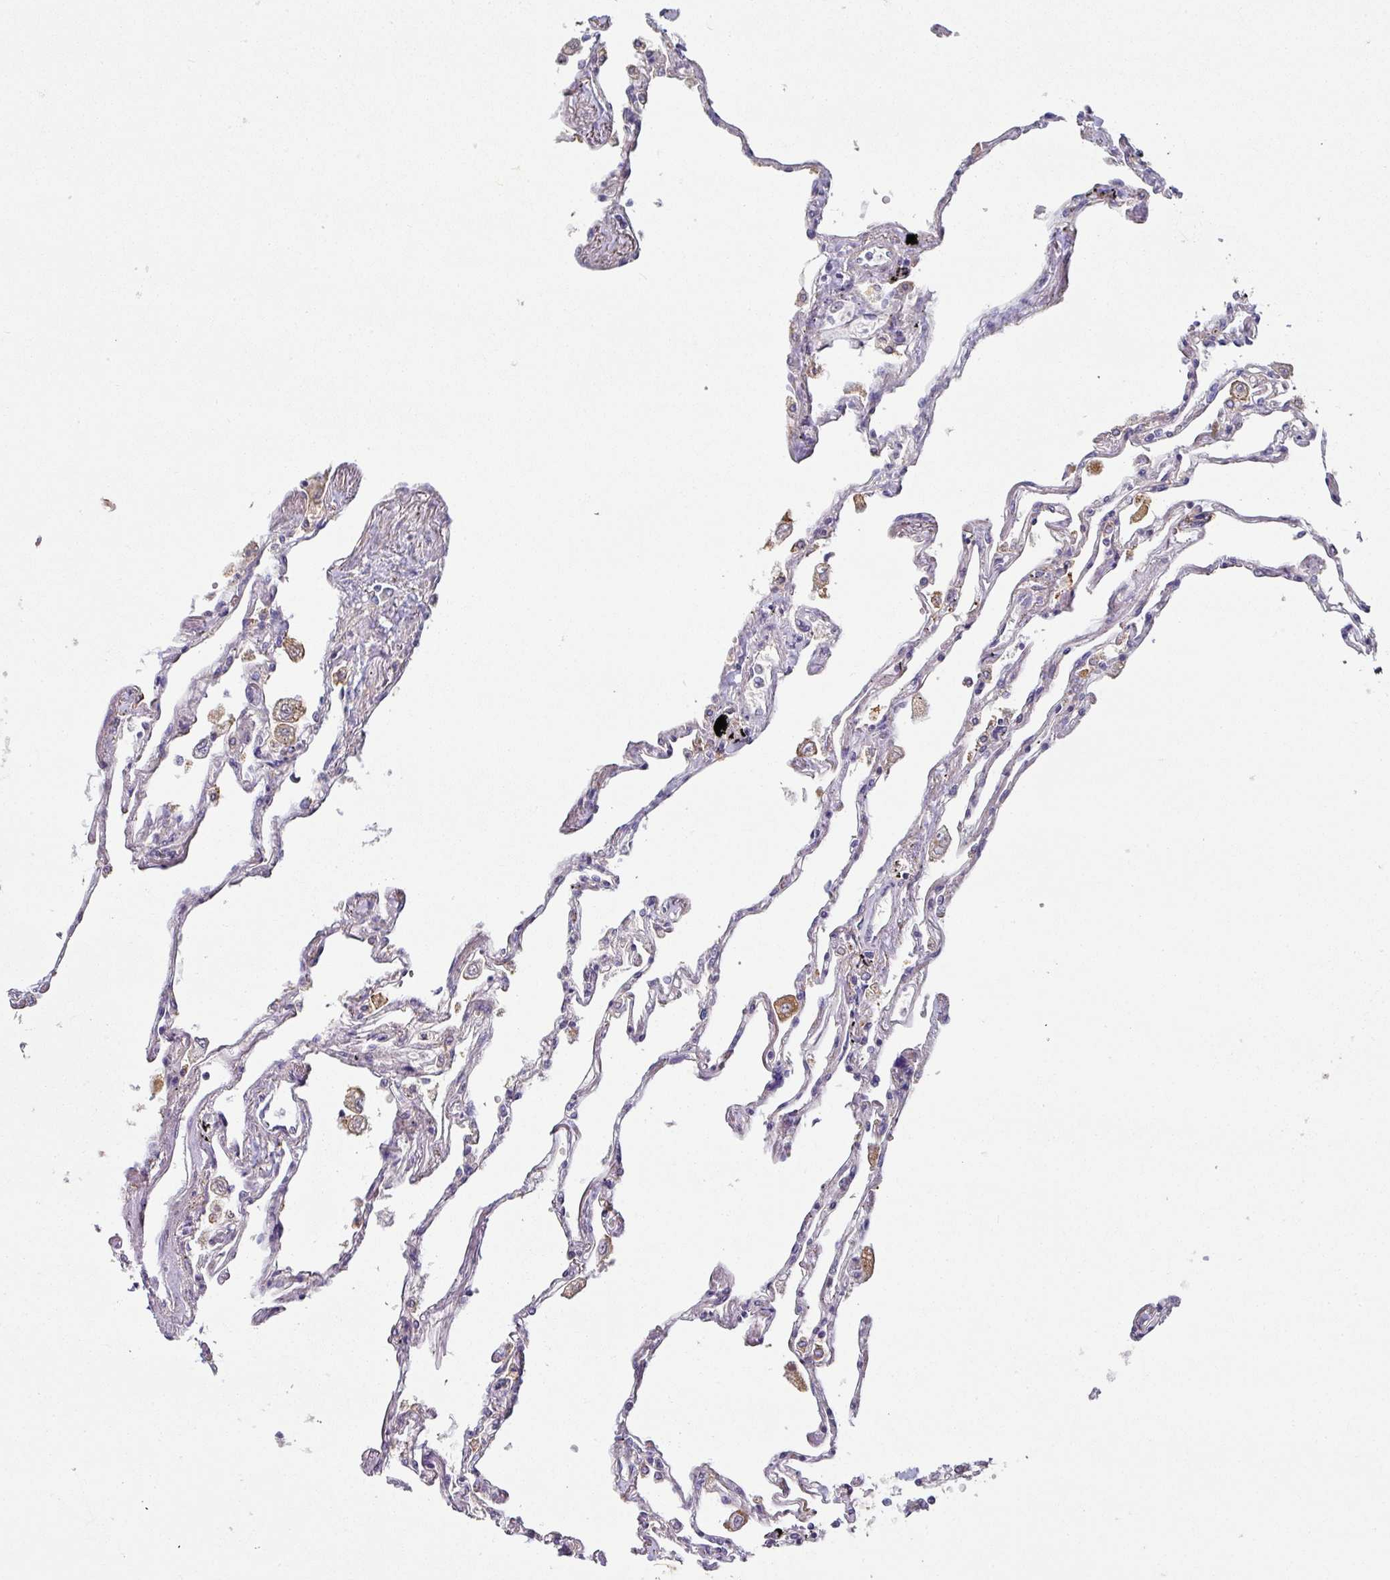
{"staining": {"intensity": "strong", "quantity": "25%-75%", "location": "cytoplasmic/membranous"}, "tissue": "lung", "cell_type": "Alveolar cells", "image_type": "normal", "snomed": [{"axis": "morphology", "description": "Normal tissue, NOS"}, {"axis": "topography", "description": "Lung"}], "caption": "Benign lung displays strong cytoplasmic/membranous expression in about 25%-75% of alveolar cells.", "gene": "ZNF268", "patient": {"sex": "female", "age": 67}}